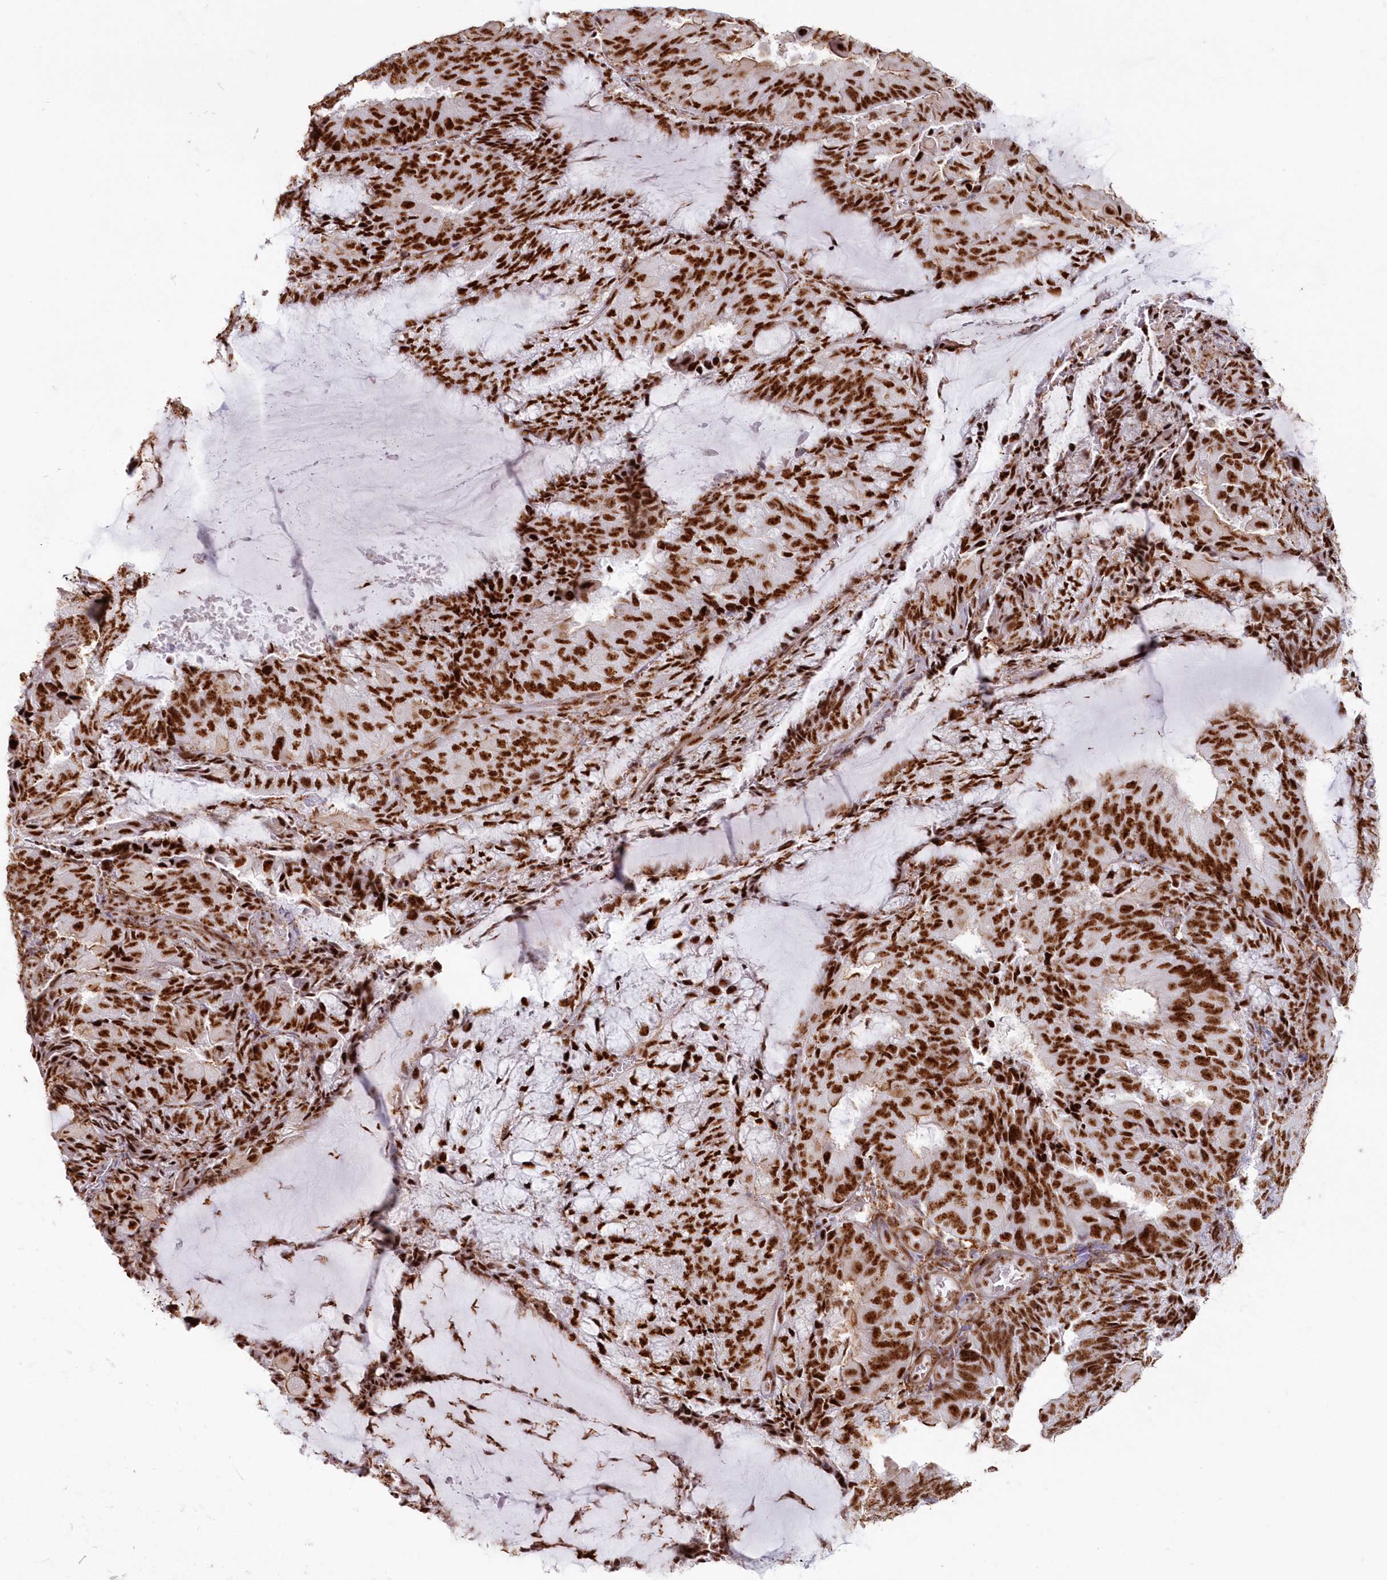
{"staining": {"intensity": "strong", "quantity": ">75%", "location": "nuclear"}, "tissue": "endometrial cancer", "cell_type": "Tumor cells", "image_type": "cancer", "snomed": [{"axis": "morphology", "description": "Adenocarcinoma, NOS"}, {"axis": "topography", "description": "Endometrium"}], "caption": "Tumor cells demonstrate high levels of strong nuclear staining in approximately >75% of cells in human endometrial adenocarcinoma.", "gene": "DDX46", "patient": {"sex": "female", "age": 81}}